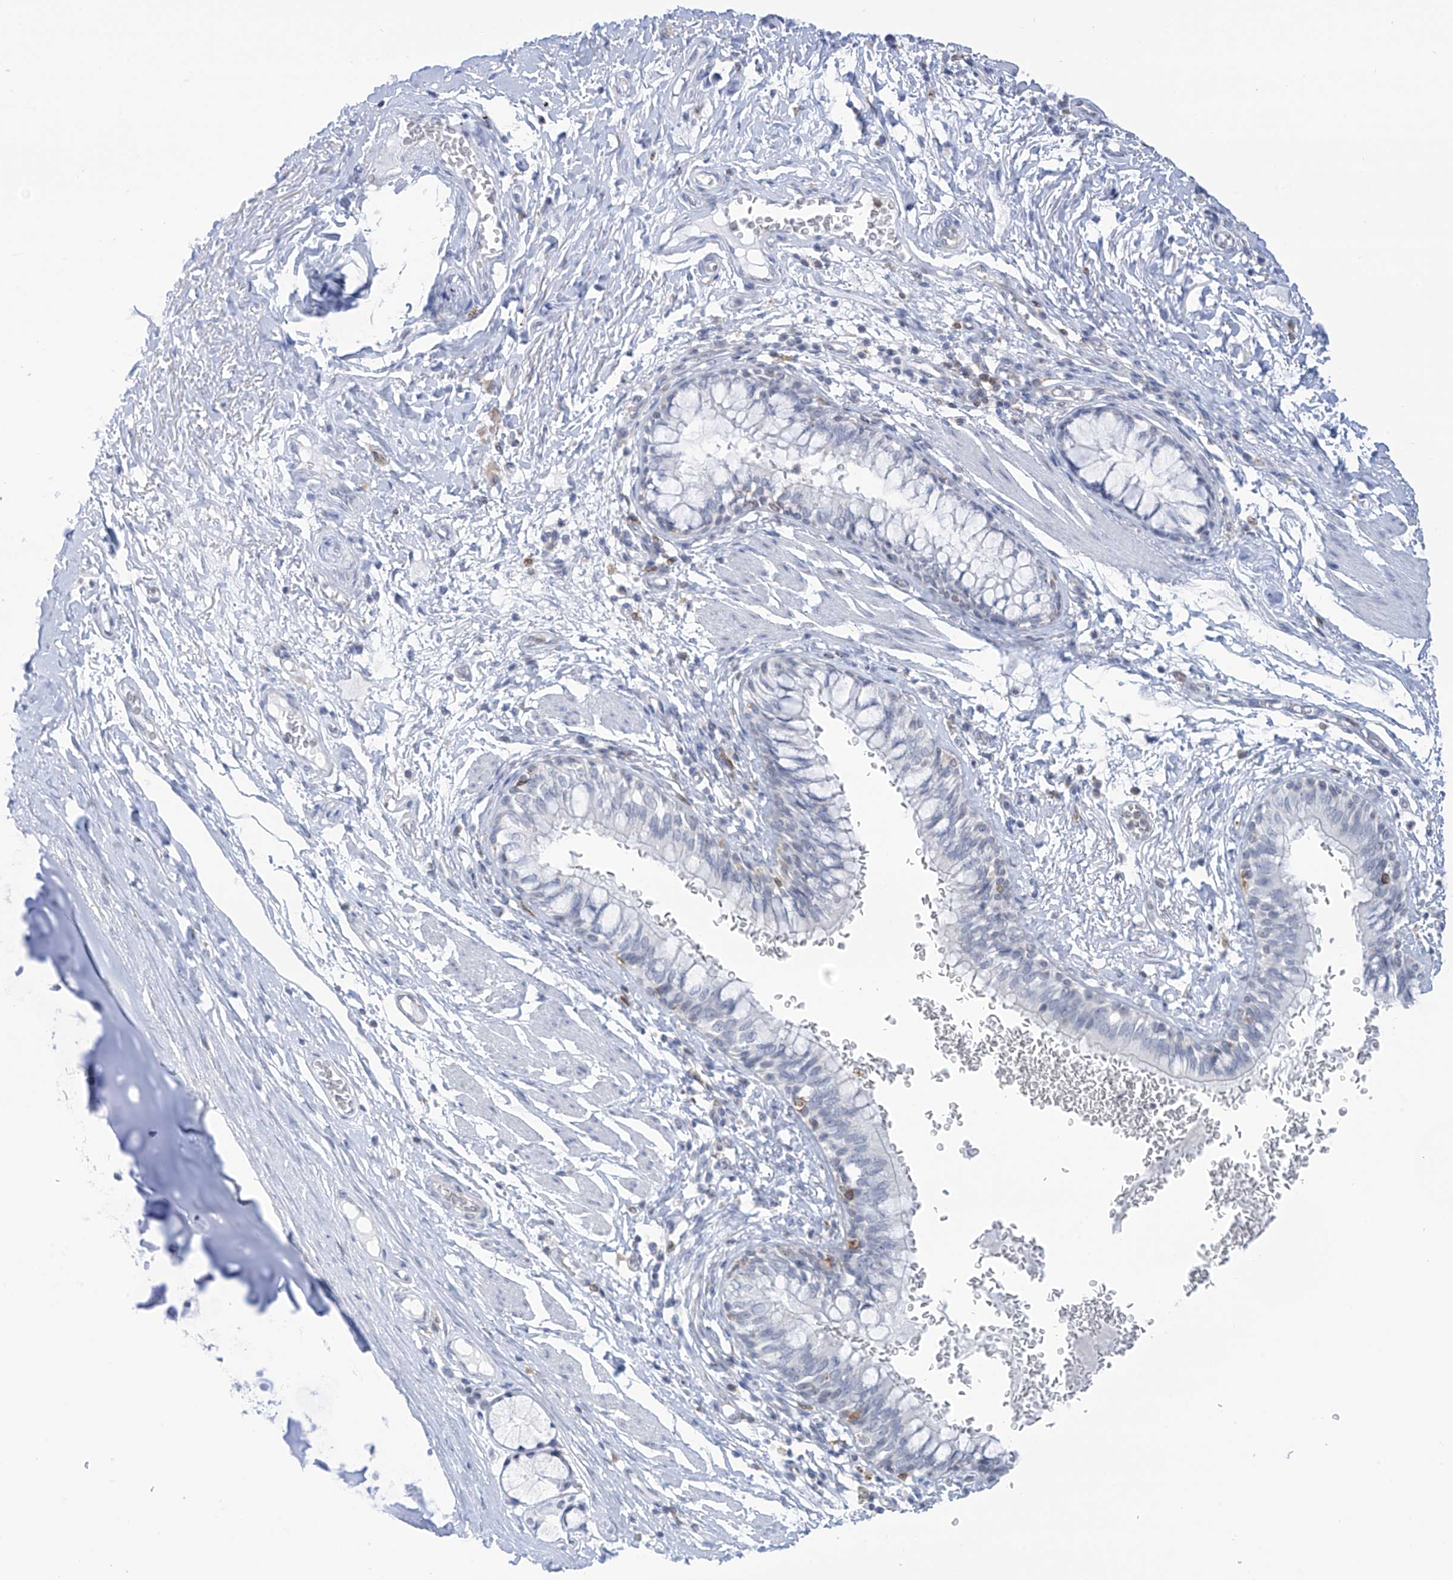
{"staining": {"intensity": "negative", "quantity": "none", "location": "none"}, "tissue": "bronchus", "cell_type": "Respiratory epithelial cells", "image_type": "normal", "snomed": [{"axis": "morphology", "description": "Normal tissue, NOS"}, {"axis": "topography", "description": "Cartilage tissue"}, {"axis": "topography", "description": "Bronchus"}], "caption": "This is a photomicrograph of immunohistochemistry (IHC) staining of unremarkable bronchus, which shows no expression in respiratory epithelial cells.", "gene": "TBXAS1", "patient": {"sex": "female", "age": 36}}